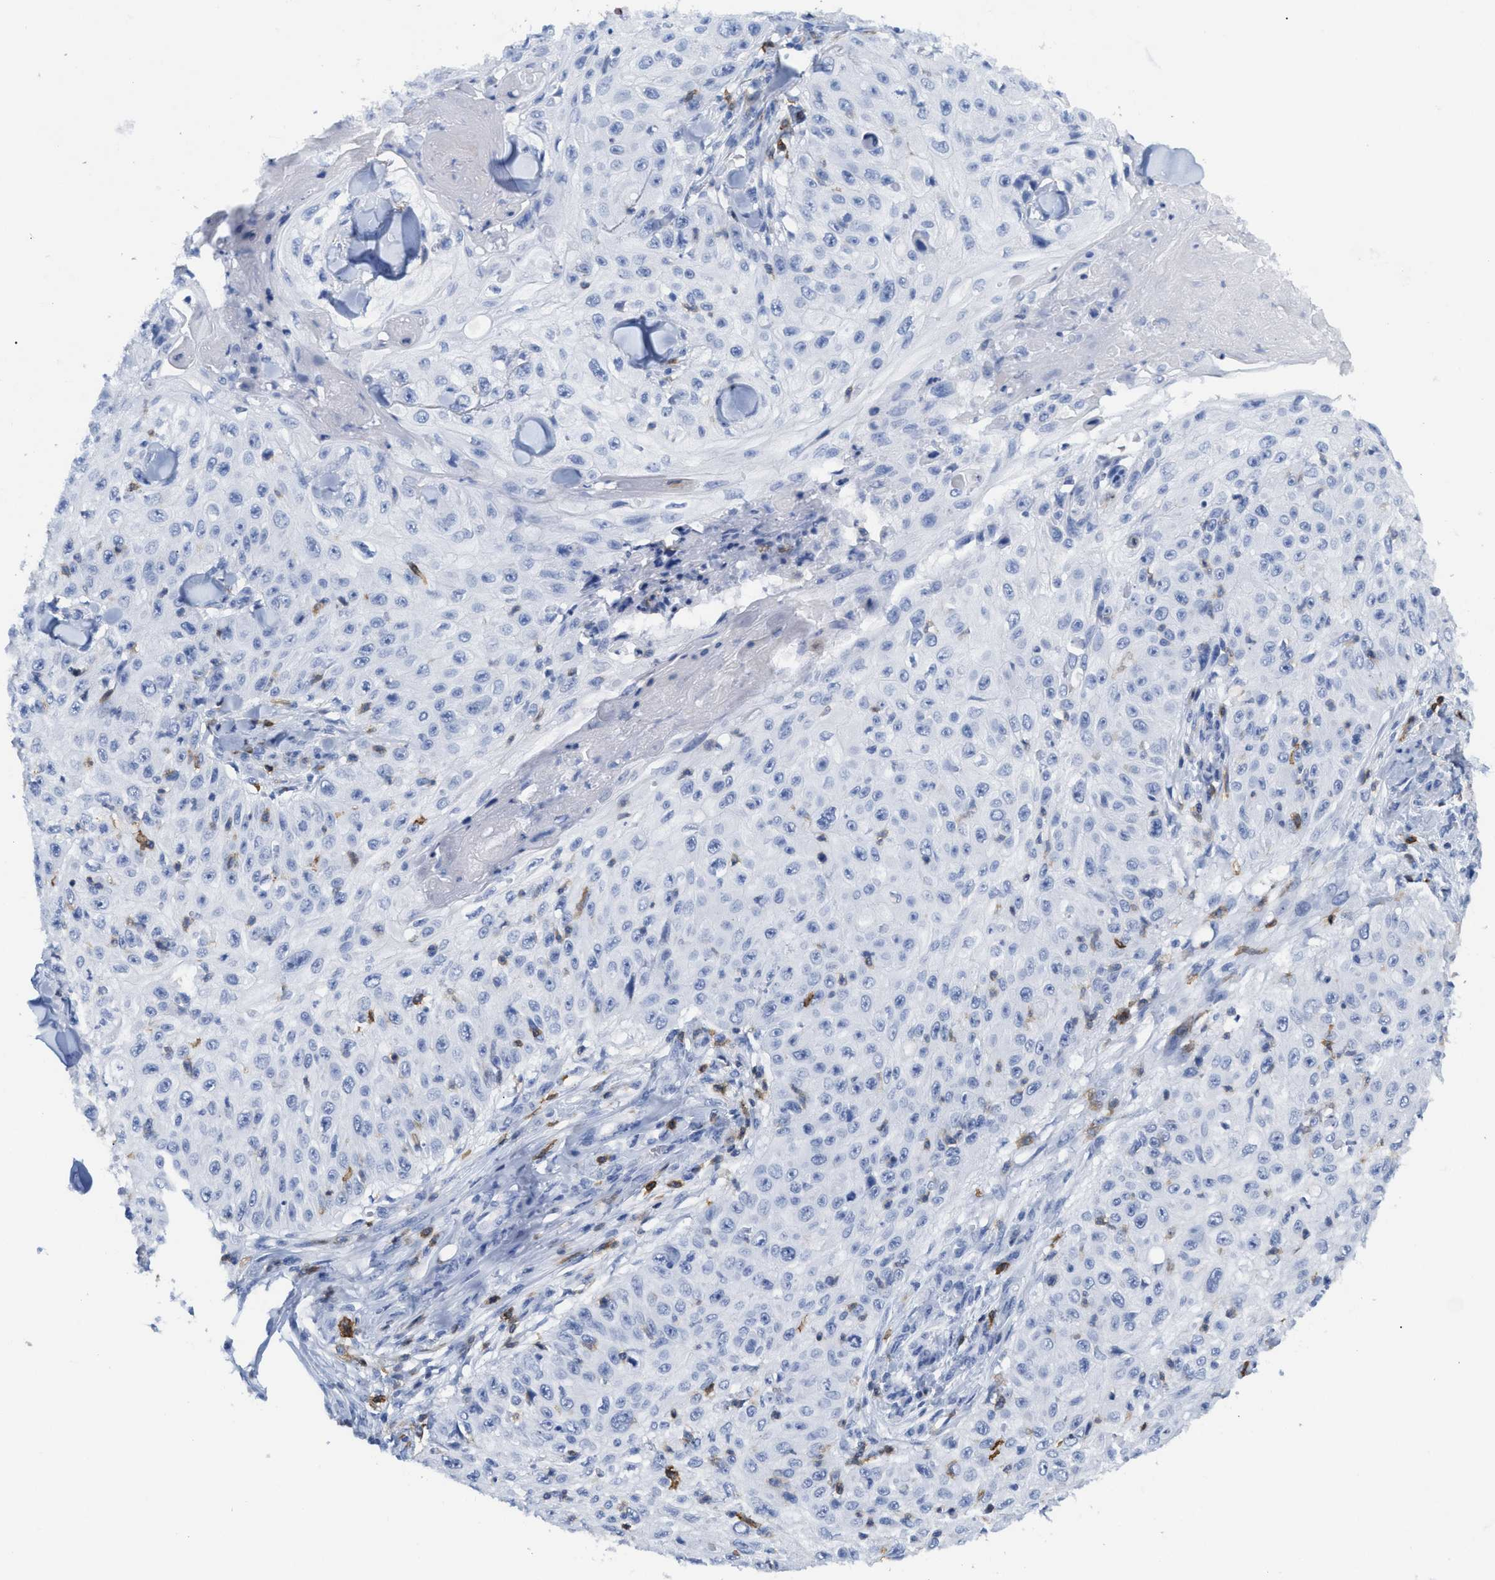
{"staining": {"intensity": "negative", "quantity": "none", "location": "none"}, "tissue": "skin cancer", "cell_type": "Tumor cells", "image_type": "cancer", "snomed": [{"axis": "morphology", "description": "Squamous cell carcinoma, NOS"}, {"axis": "topography", "description": "Skin"}], "caption": "A histopathology image of squamous cell carcinoma (skin) stained for a protein demonstrates no brown staining in tumor cells.", "gene": "CD5", "patient": {"sex": "male", "age": 86}}